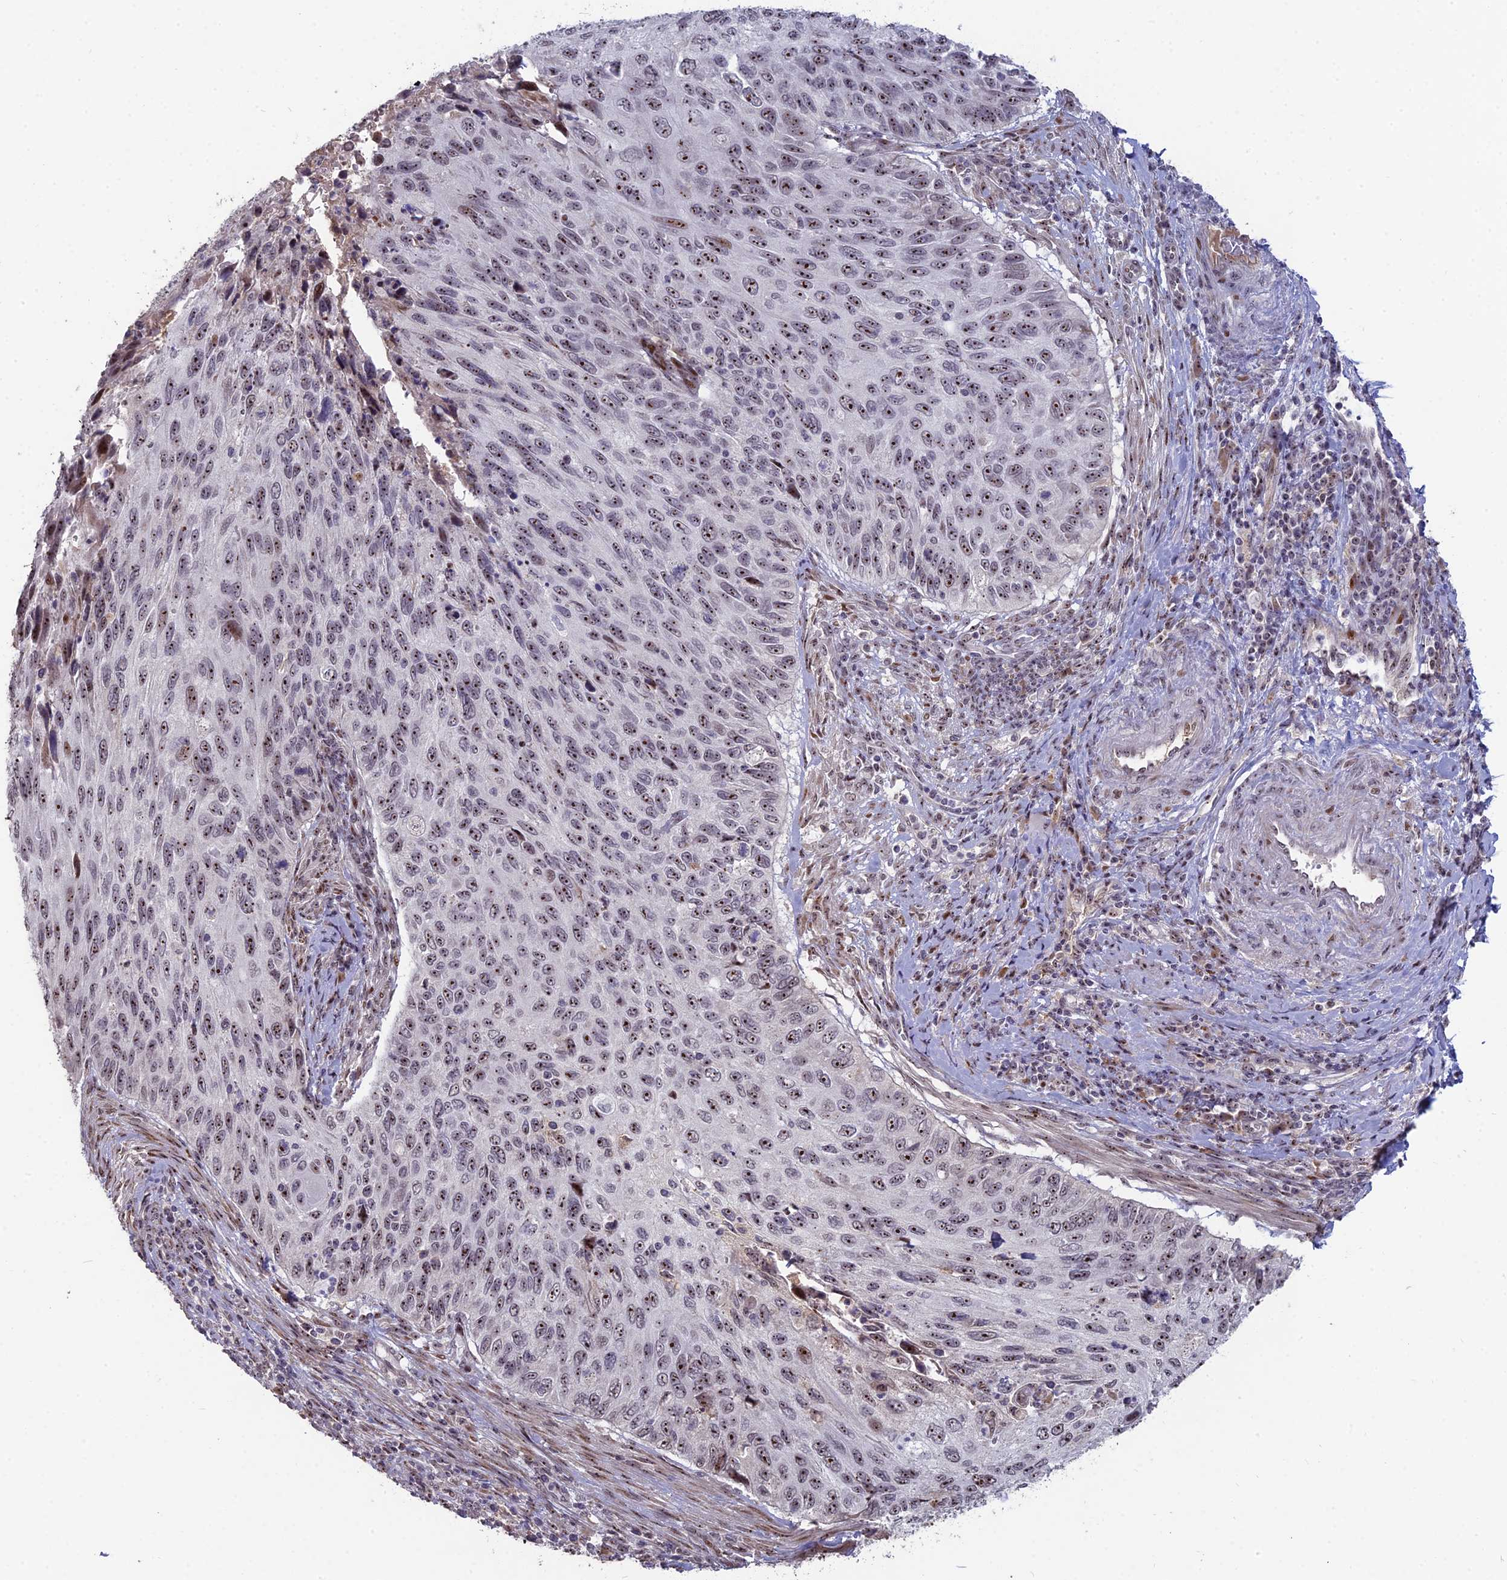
{"staining": {"intensity": "strong", "quantity": "25%-75%", "location": "nuclear"}, "tissue": "cervical cancer", "cell_type": "Tumor cells", "image_type": "cancer", "snomed": [{"axis": "morphology", "description": "Squamous cell carcinoma, NOS"}, {"axis": "topography", "description": "Cervix"}], "caption": "Cervical squamous cell carcinoma stained for a protein exhibits strong nuclear positivity in tumor cells.", "gene": "FAM131A", "patient": {"sex": "female", "age": 70}}